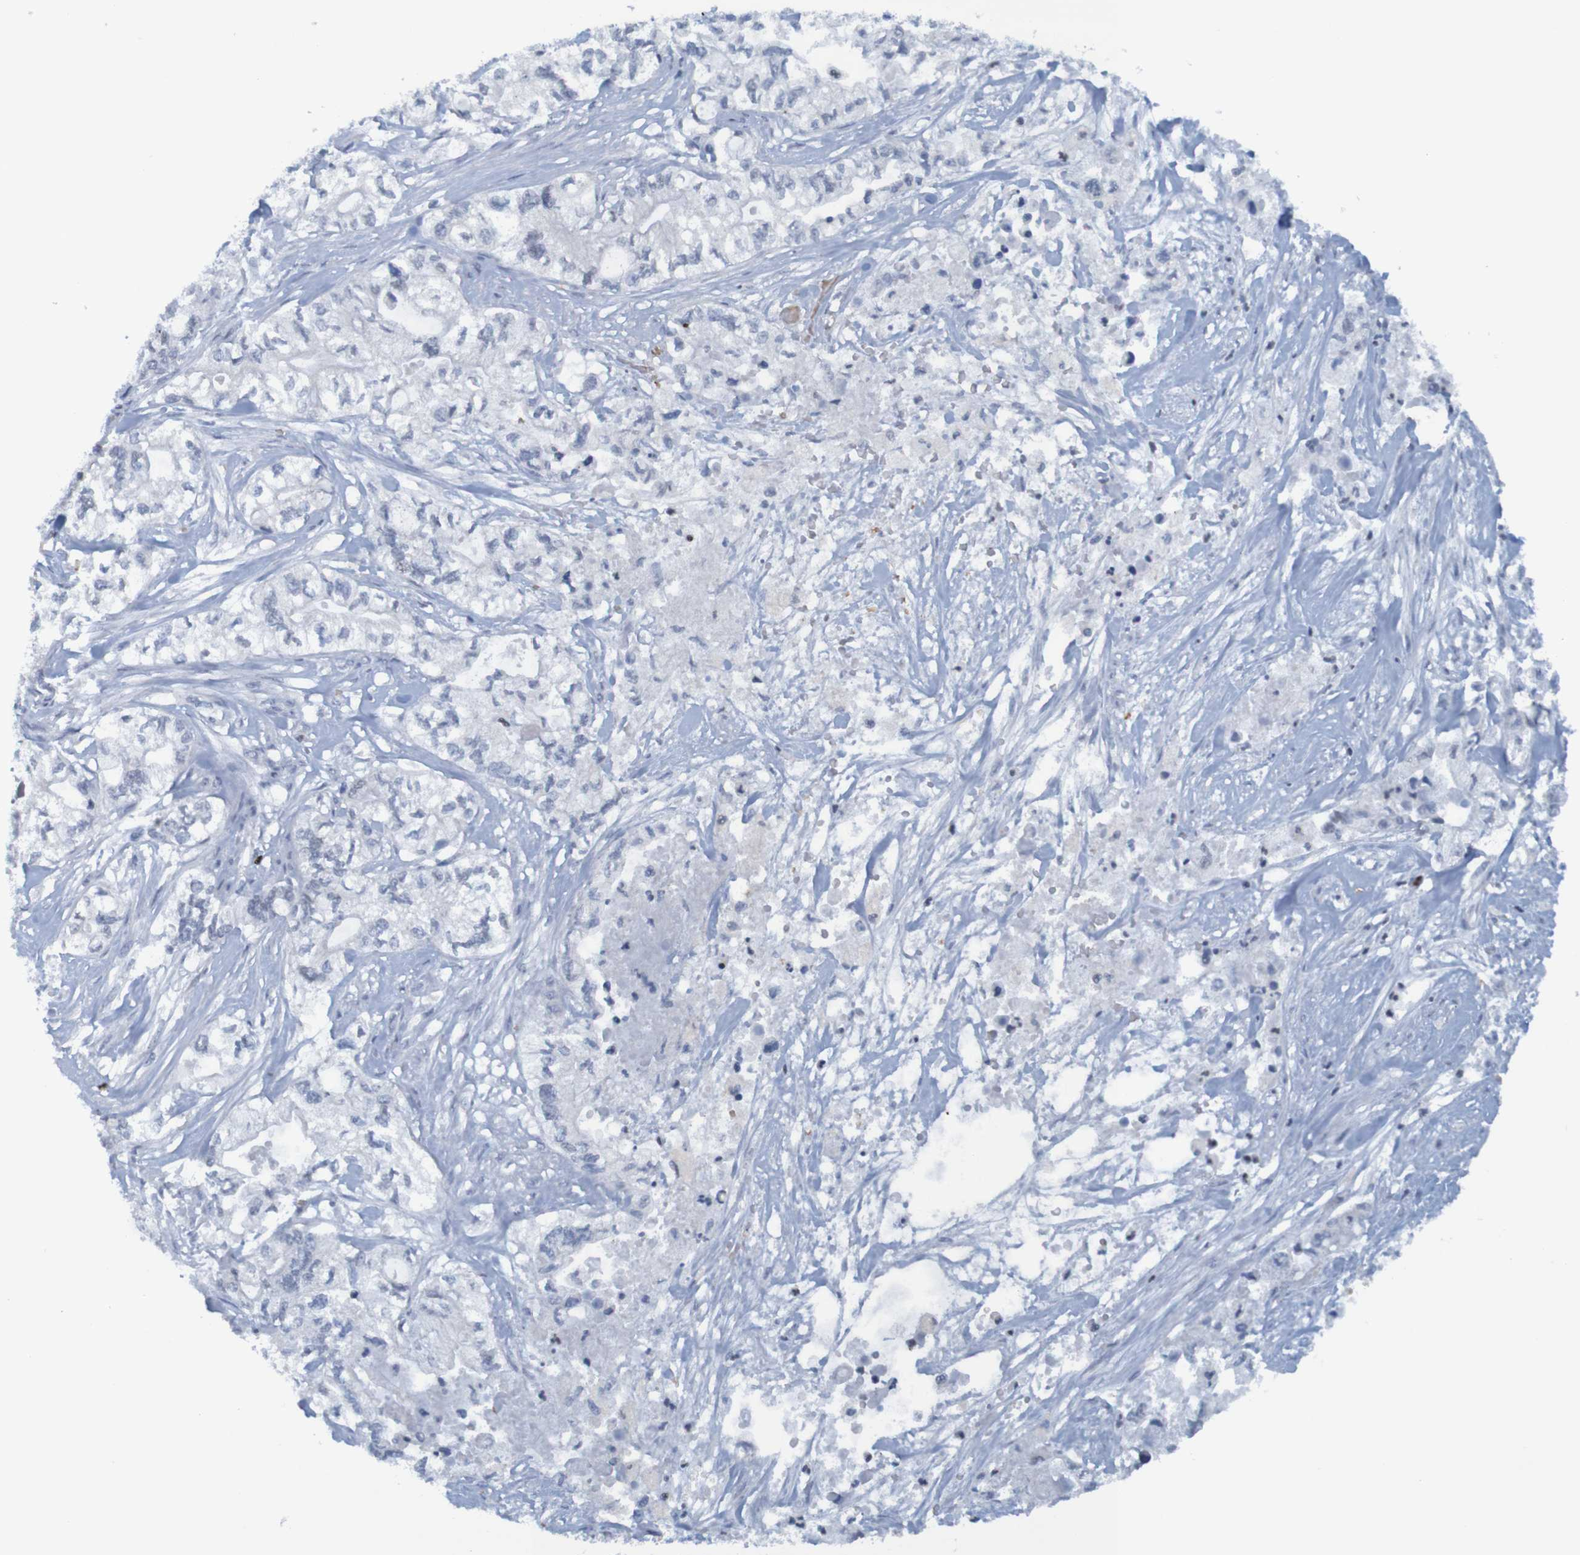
{"staining": {"intensity": "weak", "quantity": "<25%", "location": "nuclear"}, "tissue": "pancreatic cancer", "cell_type": "Tumor cells", "image_type": "cancer", "snomed": [{"axis": "morphology", "description": "Adenocarcinoma, NOS"}, {"axis": "topography", "description": "Pancreas"}], "caption": "Immunohistochemistry image of neoplastic tissue: human adenocarcinoma (pancreatic) stained with DAB shows no significant protein positivity in tumor cells.", "gene": "USP36", "patient": {"sex": "male", "age": 79}}